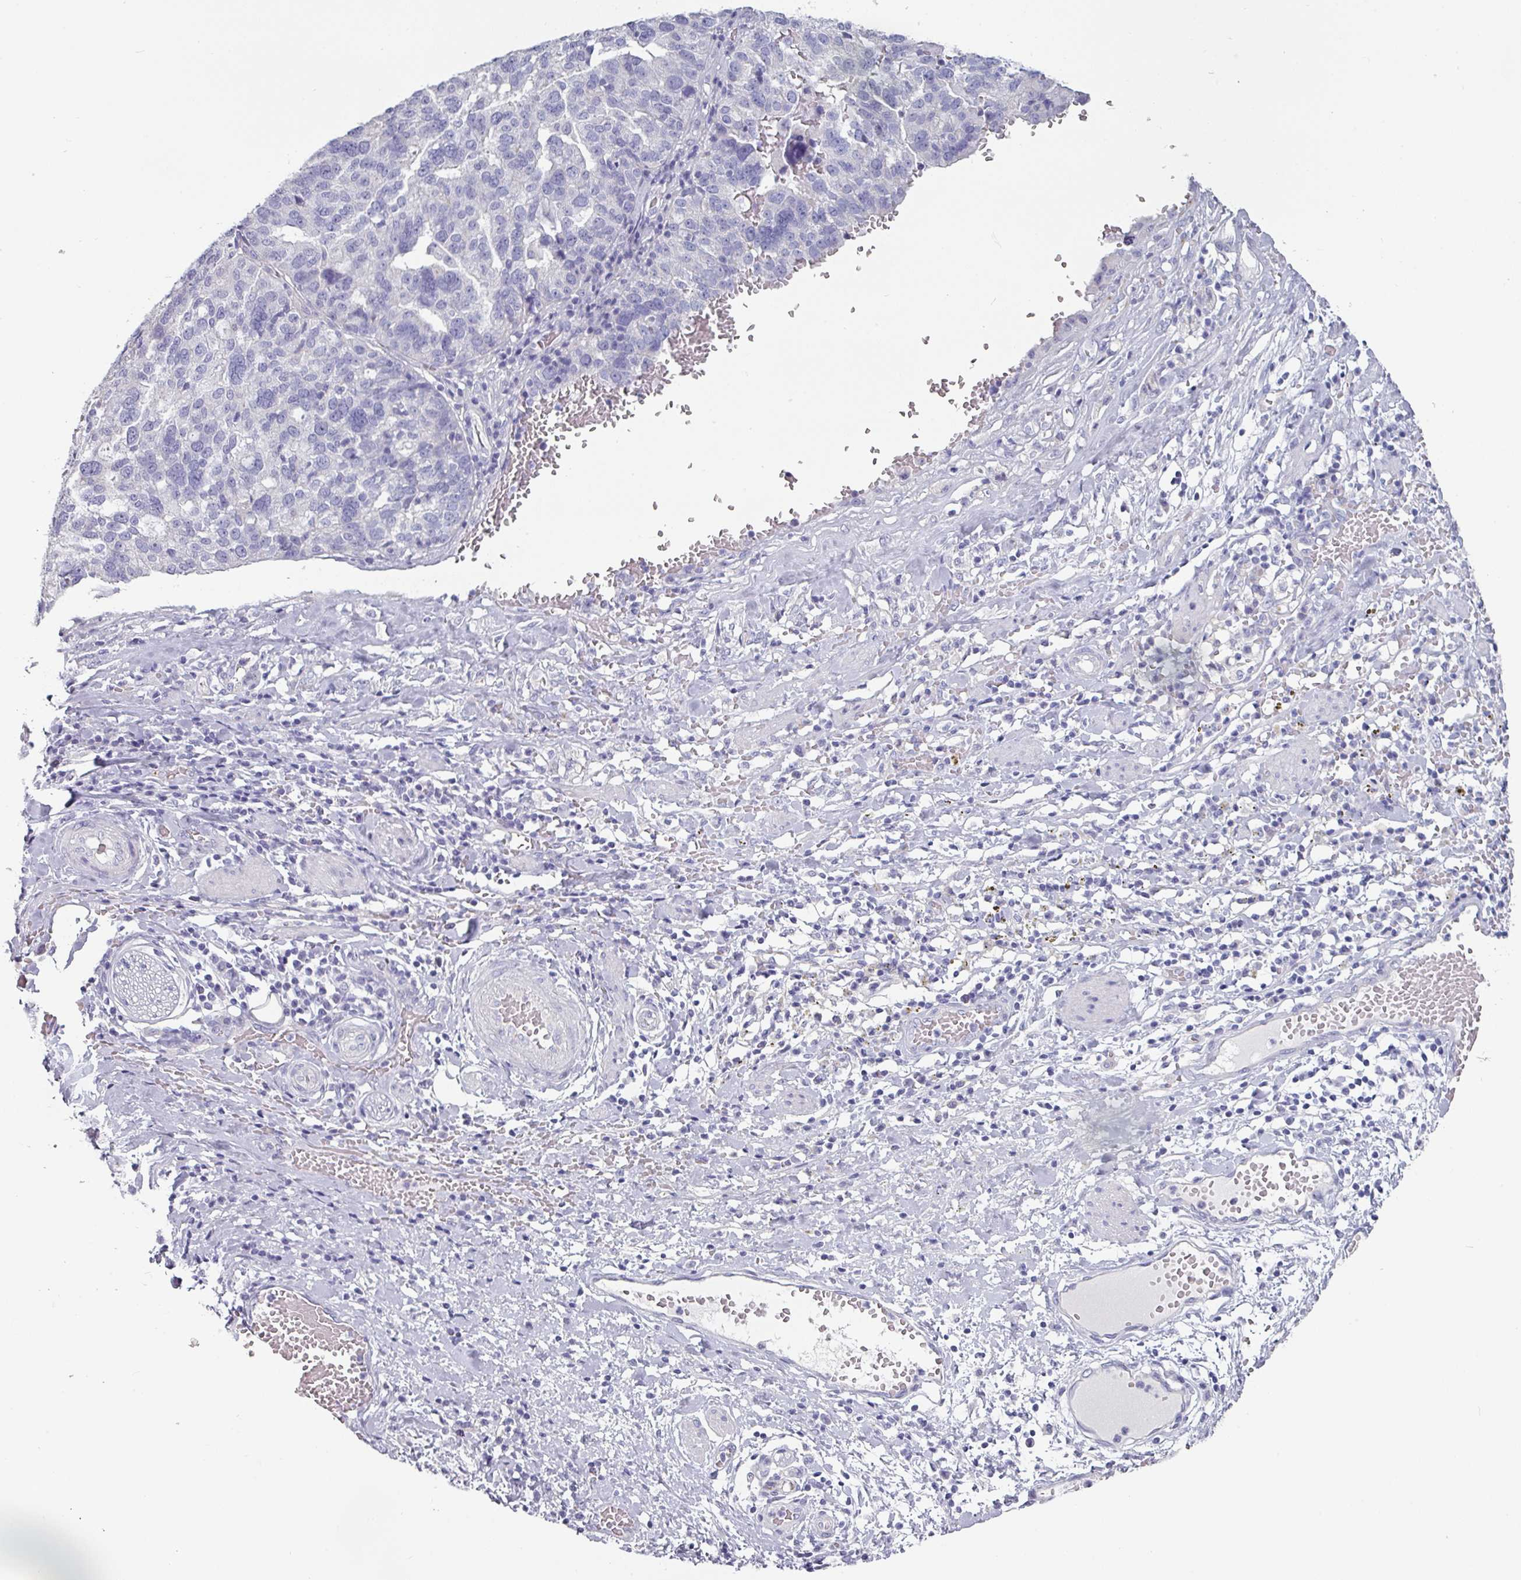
{"staining": {"intensity": "negative", "quantity": "none", "location": "none"}, "tissue": "ovarian cancer", "cell_type": "Tumor cells", "image_type": "cancer", "snomed": [{"axis": "morphology", "description": "Cystadenocarcinoma, serous, NOS"}, {"axis": "topography", "description": "Ovary"}], "caption": "Immunohistochemistry of human ovarian serous cystadenocarcinoma demonstrates no positivity in tumor cells. Brightfield microscopy of immunohistochemistry (IHC) stained with DAB (3,3'-diaminobenzidine) (brown) and hematoxylin (blue), captured at high magnification.", "gene": "SLC17A7", "patient": {"sex": "female", "age": 59}}